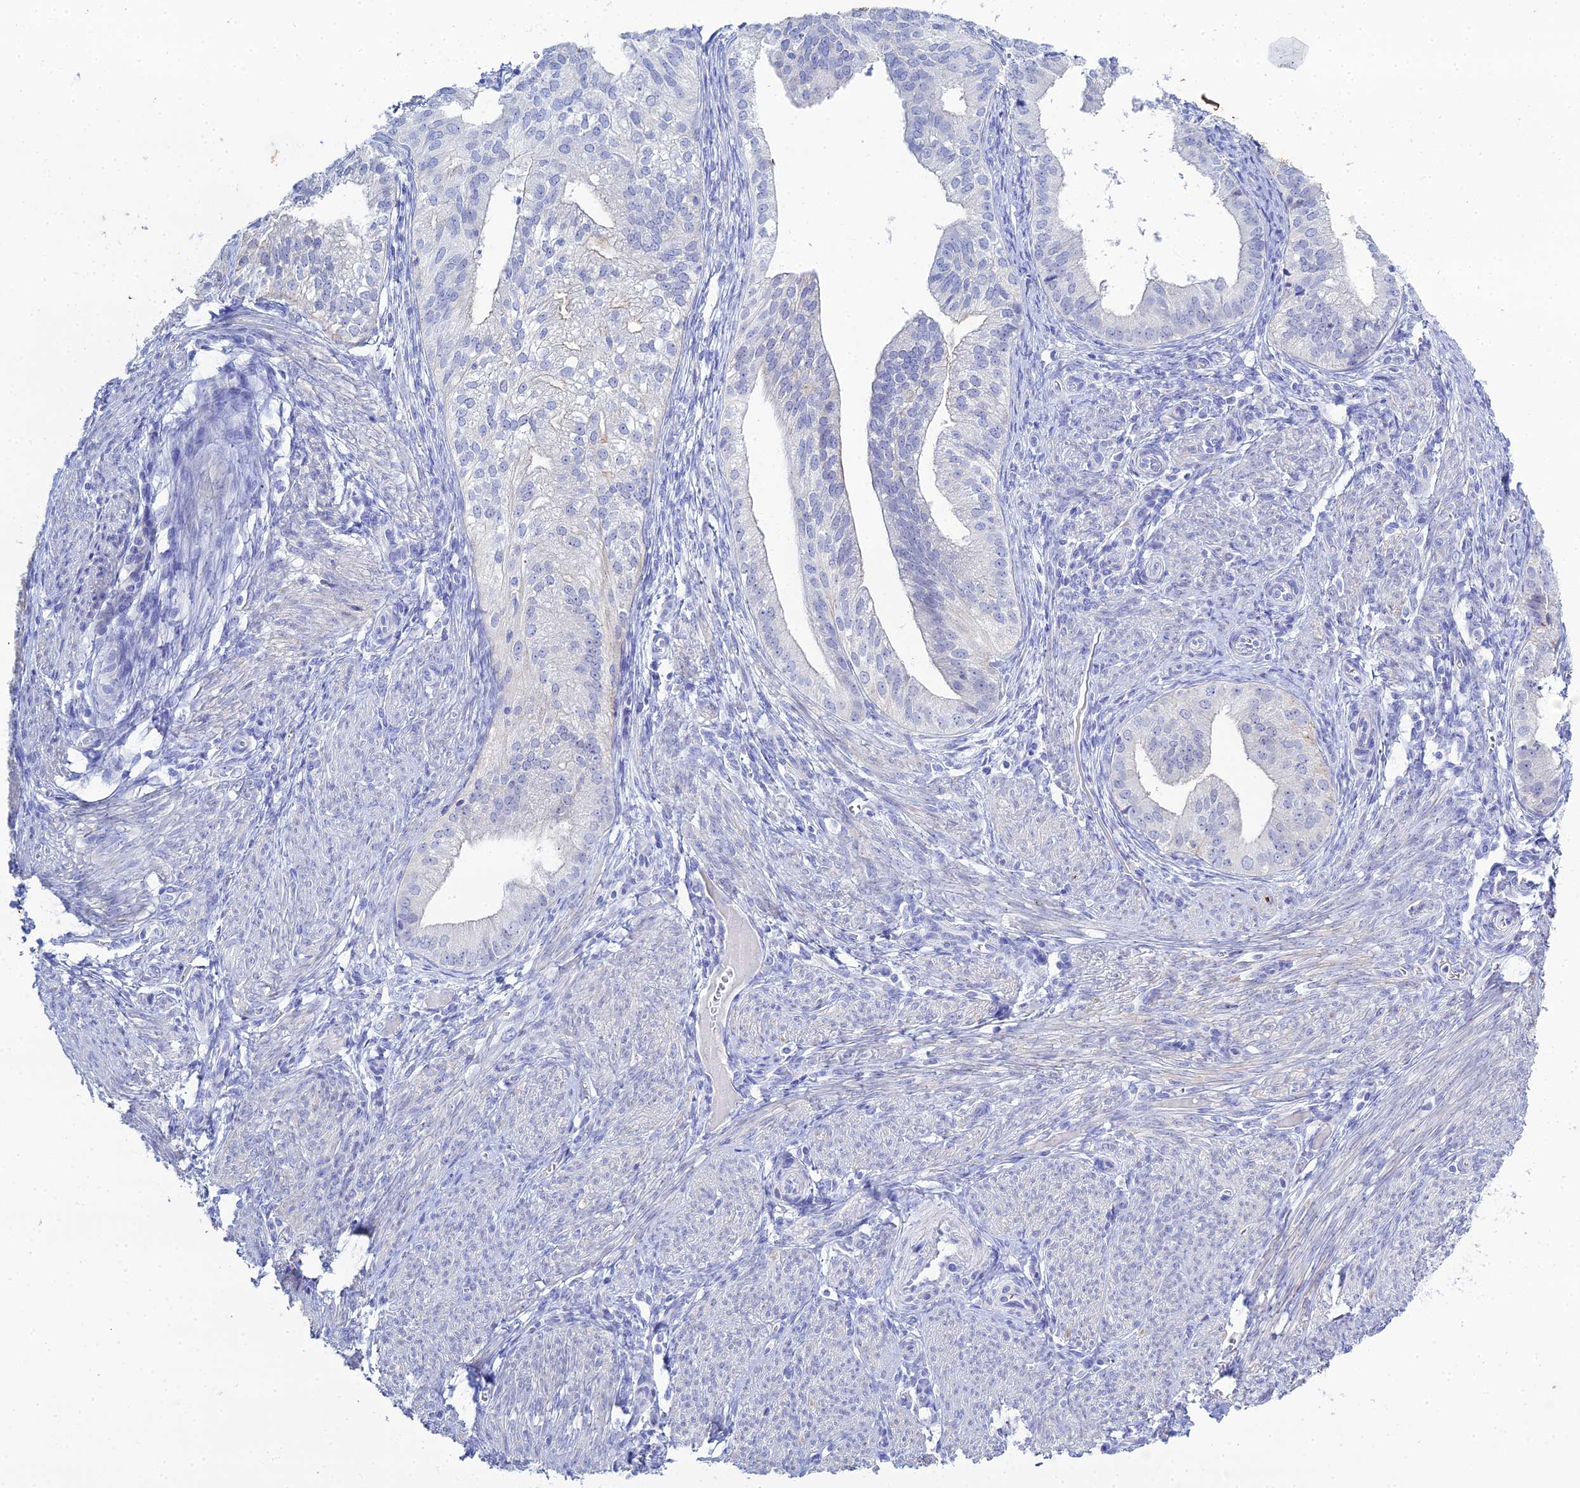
{"staining": {"intensity": "weak", "quantity": "<25%", "location": "cytoplasmic/membranous"}, "tissue": "endometrial cancer", "cell_type": "Tumor cells", "image_type": "cancer", "snomed": [{"axis": "morphology", "description": "Adenocarcinoma, NOS"}, {"axis": "topography", "description": "Endometrium"}], "caption": "The photomicrograph exhibits no significant staining in tumor cells of endometrial cancer. The staining is performed using DAB (3,3'-diaminobenzidine) brown chromogen with nuclei counter-stained in using hematoxylin.", "gene": "DHX34", "patient": {"sex": "female", "age": 50}}